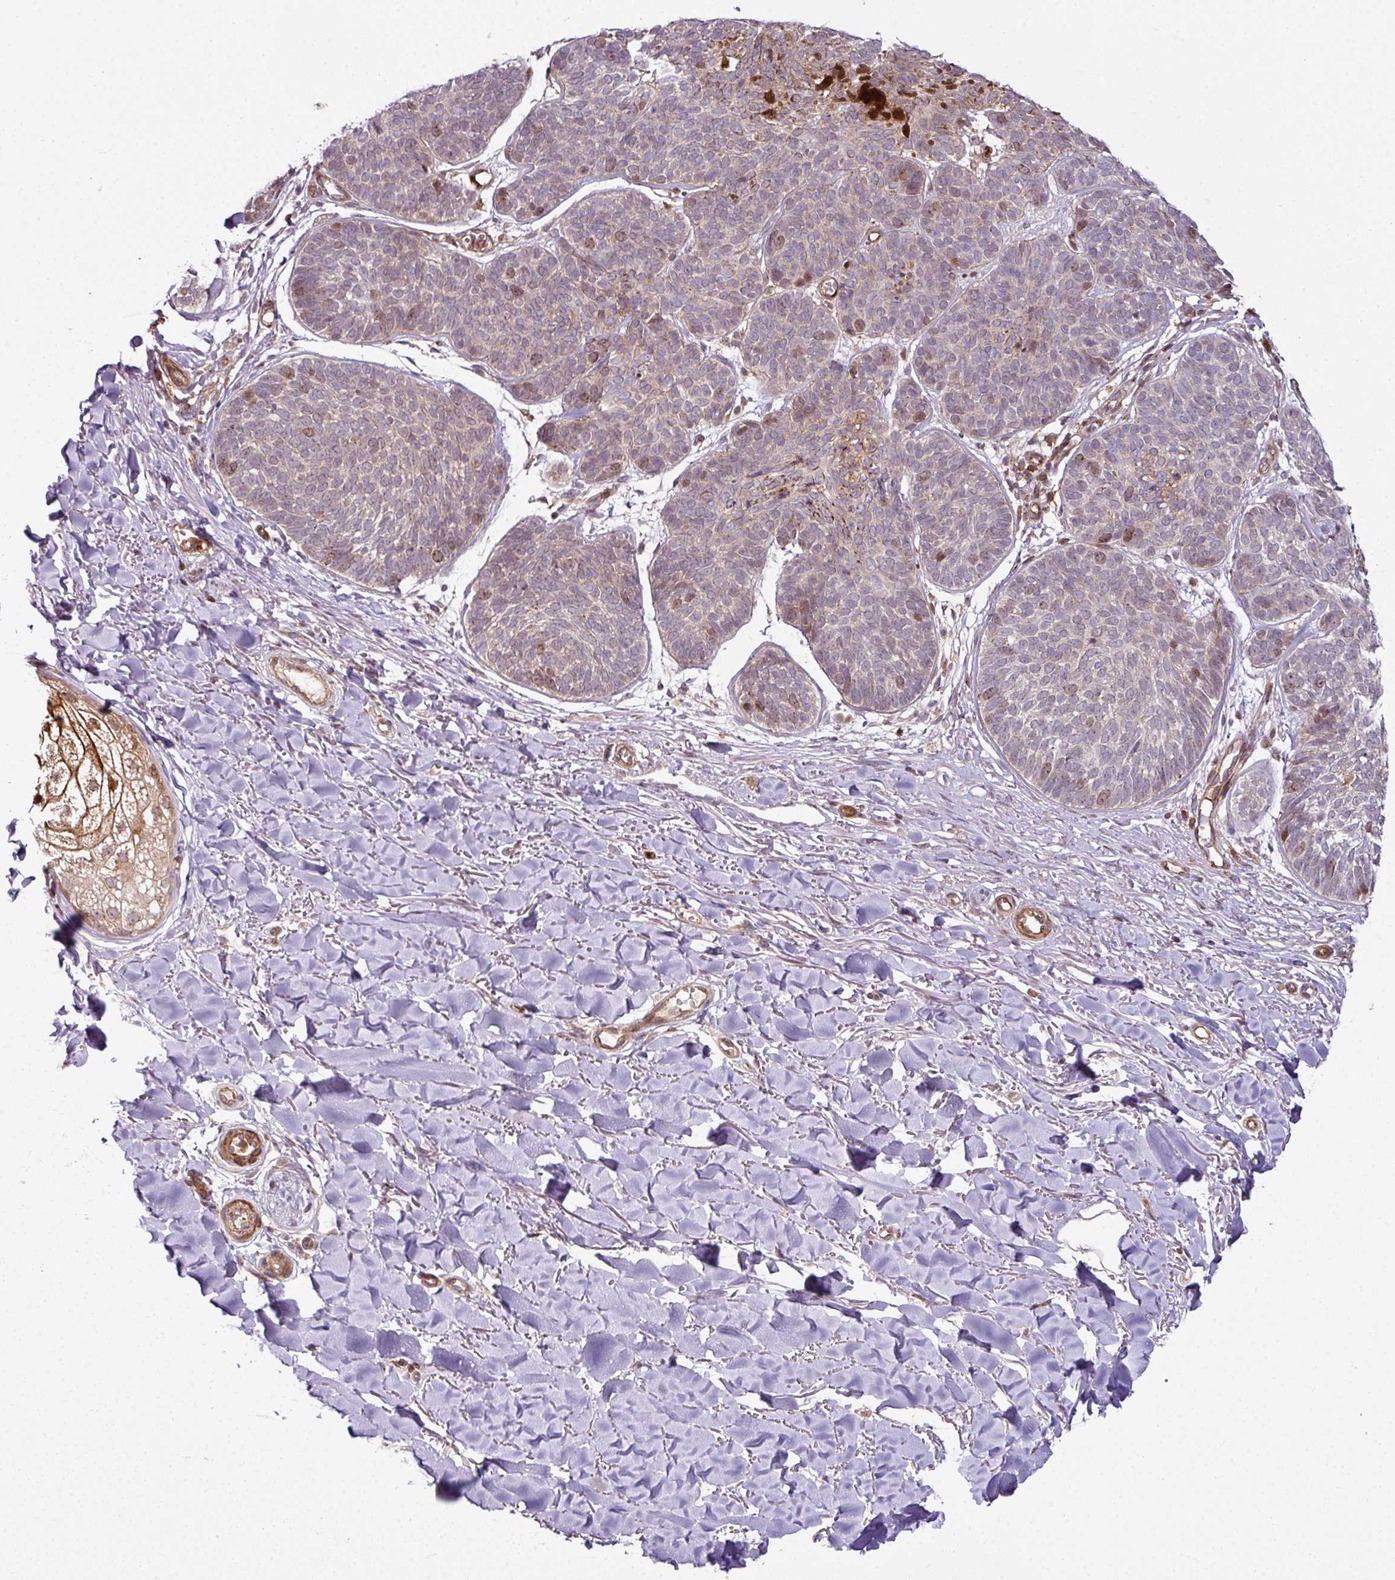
{"staining": {"intensity": "moderate", "quantity": "<25%", "location": "nuclear"}, "tissue": "skin cancer", "cell_type": "Tumor cells", "image_type": "cancer", "snomed": [{"axis": "morphology", "description": "Basal cell carcinoma"}, {"axis": "topography", "description": "Skin"}, {"axis": "topography", "description": "Skin of neck"}, {"axis": "topography", "description": "Skin of shoulder"}, {"axis": "topography", "description": "Skin of back"}], "caption": "Tumor cells demonstrate low levels of moderate nuclear staining in approximately <25% of cells in human skin cancer (basal cell carcinoma).", "gene": "ATAT1", "patient": {"sex": "male", "age": 80}}